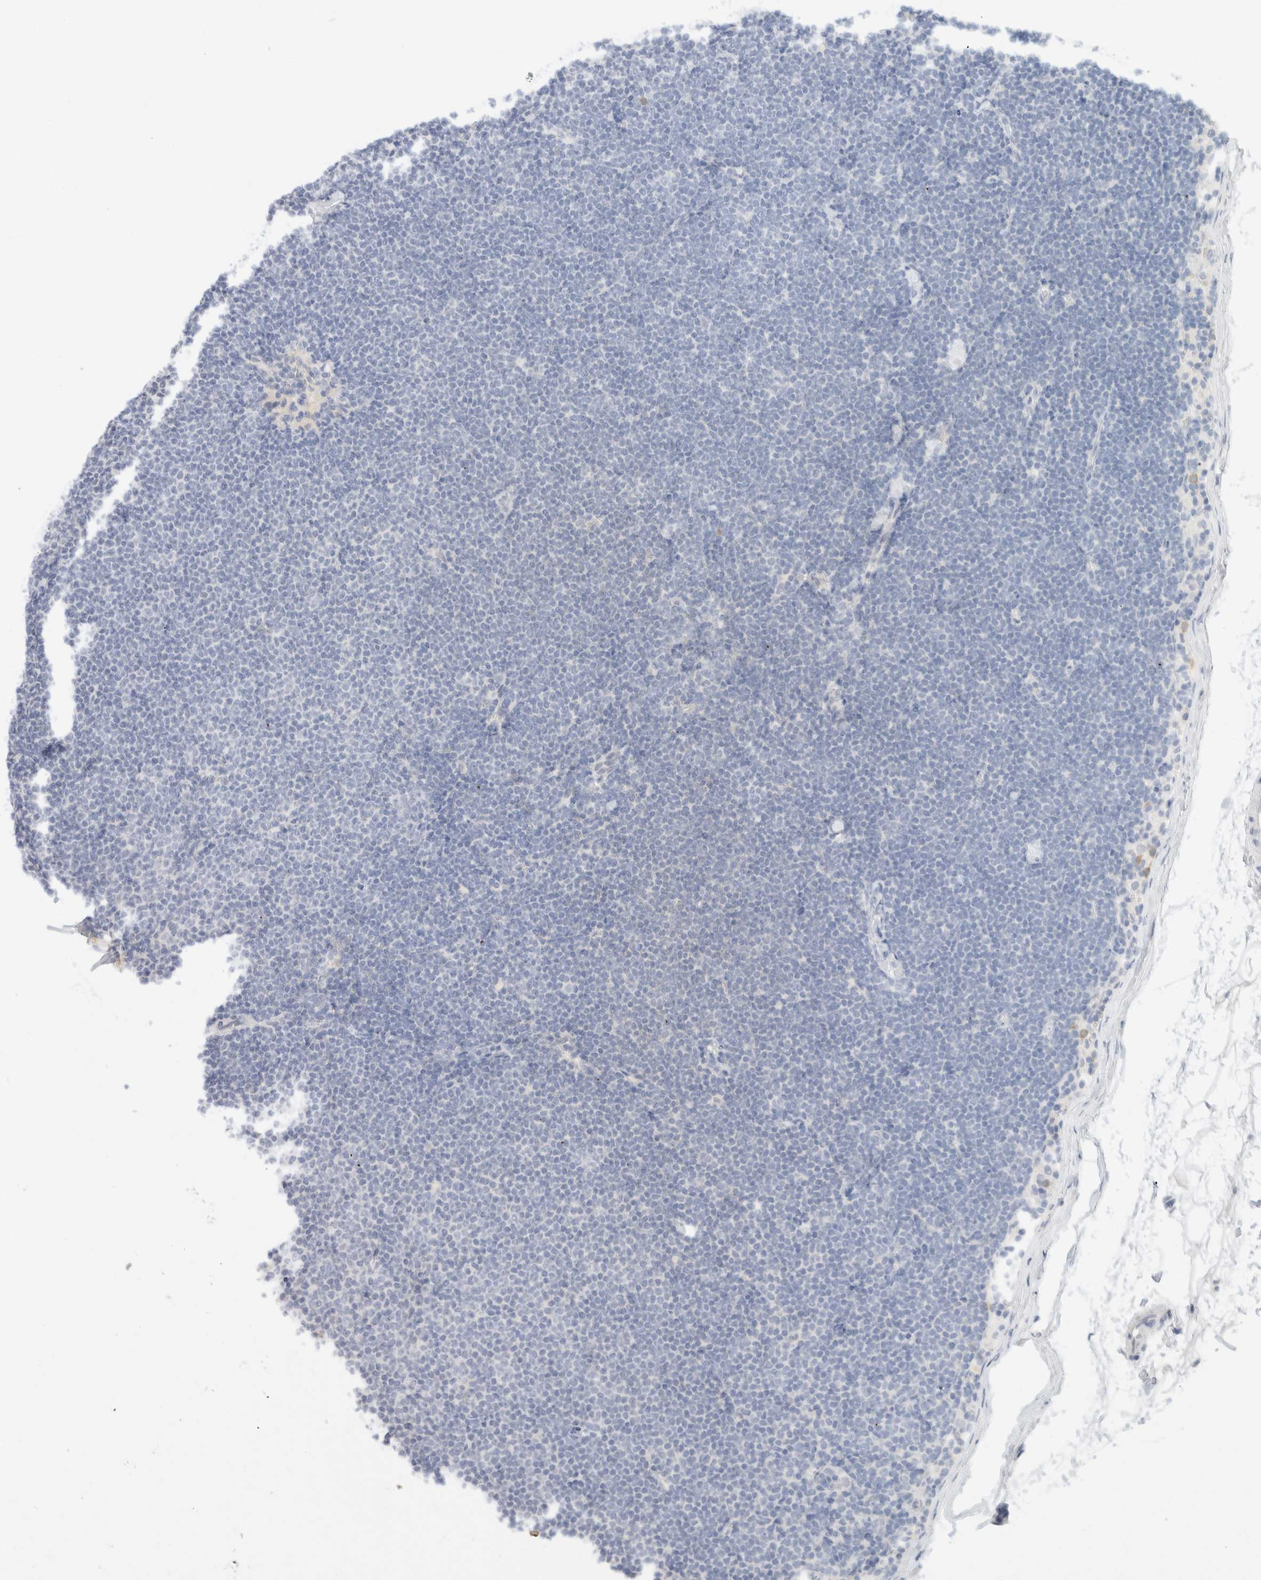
{"staining": {"intensity": "negative", "quantity": "none", "location": "none"}, "tissue": "lymphoma", "cell_type": "Tumor cells", "image_type": "cancer", "snomed": [{"axis": "morphology", "description": "Malignant lymphoma, non-Hodgkin's type, Low grade"}, {"axis": "topography", "description": "Lymph node"}], "caption": "Low-grade malignant lymphoma, non-Hodgkin's type was stained to show a protein in brown. There is no significant positivity in tumor cells.", "gene": "KRT20", "patient": {"sex": "female", "age": 53}}